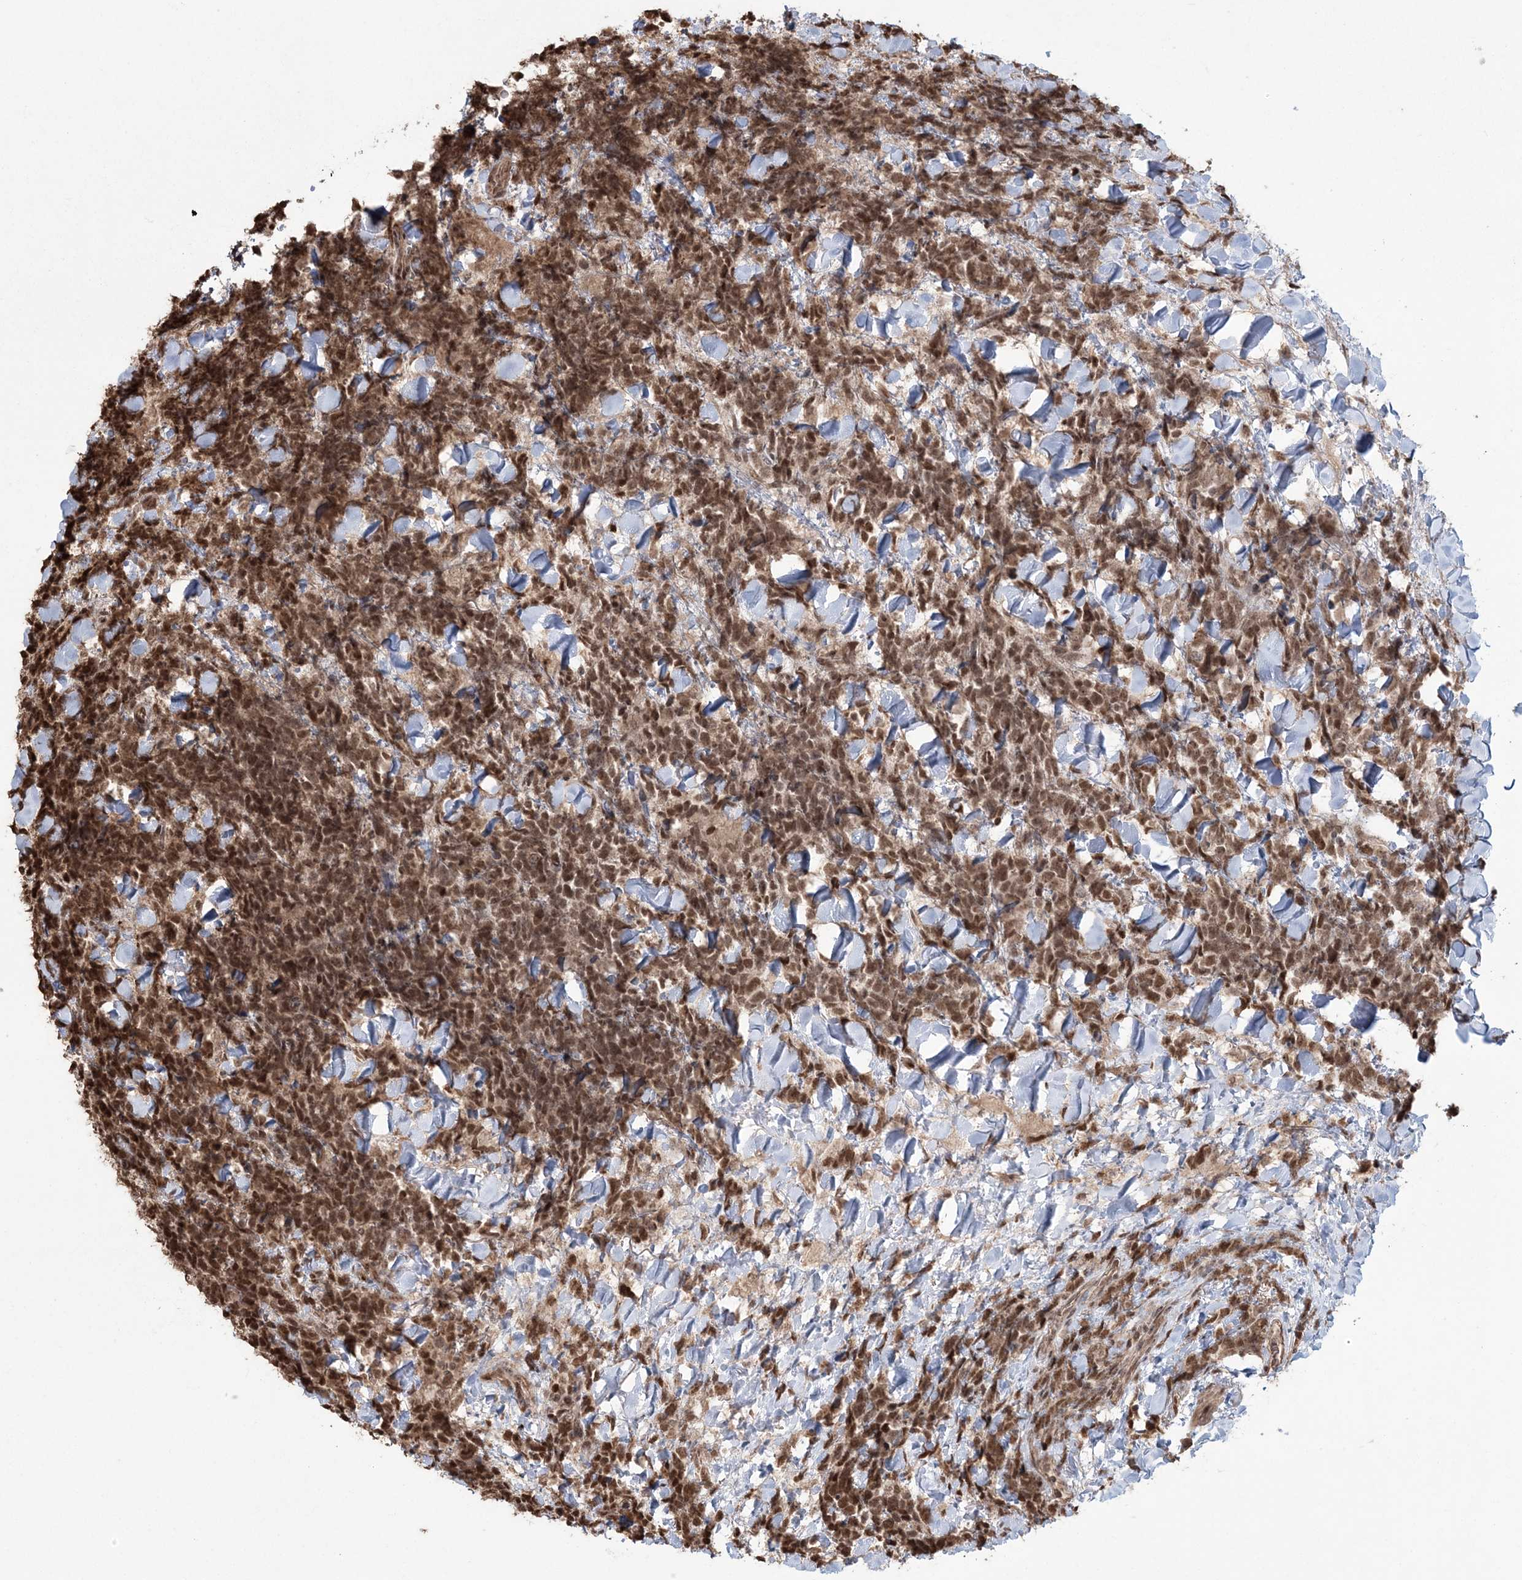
{"staining": {"intensity": "moderate", "quantity": ">75%", "location": "cytoplasmic/membranous,nuclear"}, "tissue": "urothelial cancer", "cell_type": "Tumor cells", "image_type": "cancer", "snomed": [{"axis": "morphology", "description": "Urothelial carcinoma, High grade"}, {"axis": "topography", "description": "Urinary bladder"}], "caption": "Approximately >75% of tumor cells in urothelial cancer show moderate cytoplasmic/membranous and nuclear protein positivity as visualized by brown immunohistochemical staining.", "gene": "EPB41L4A", "patient": {"sex": "female", "age": 82}}